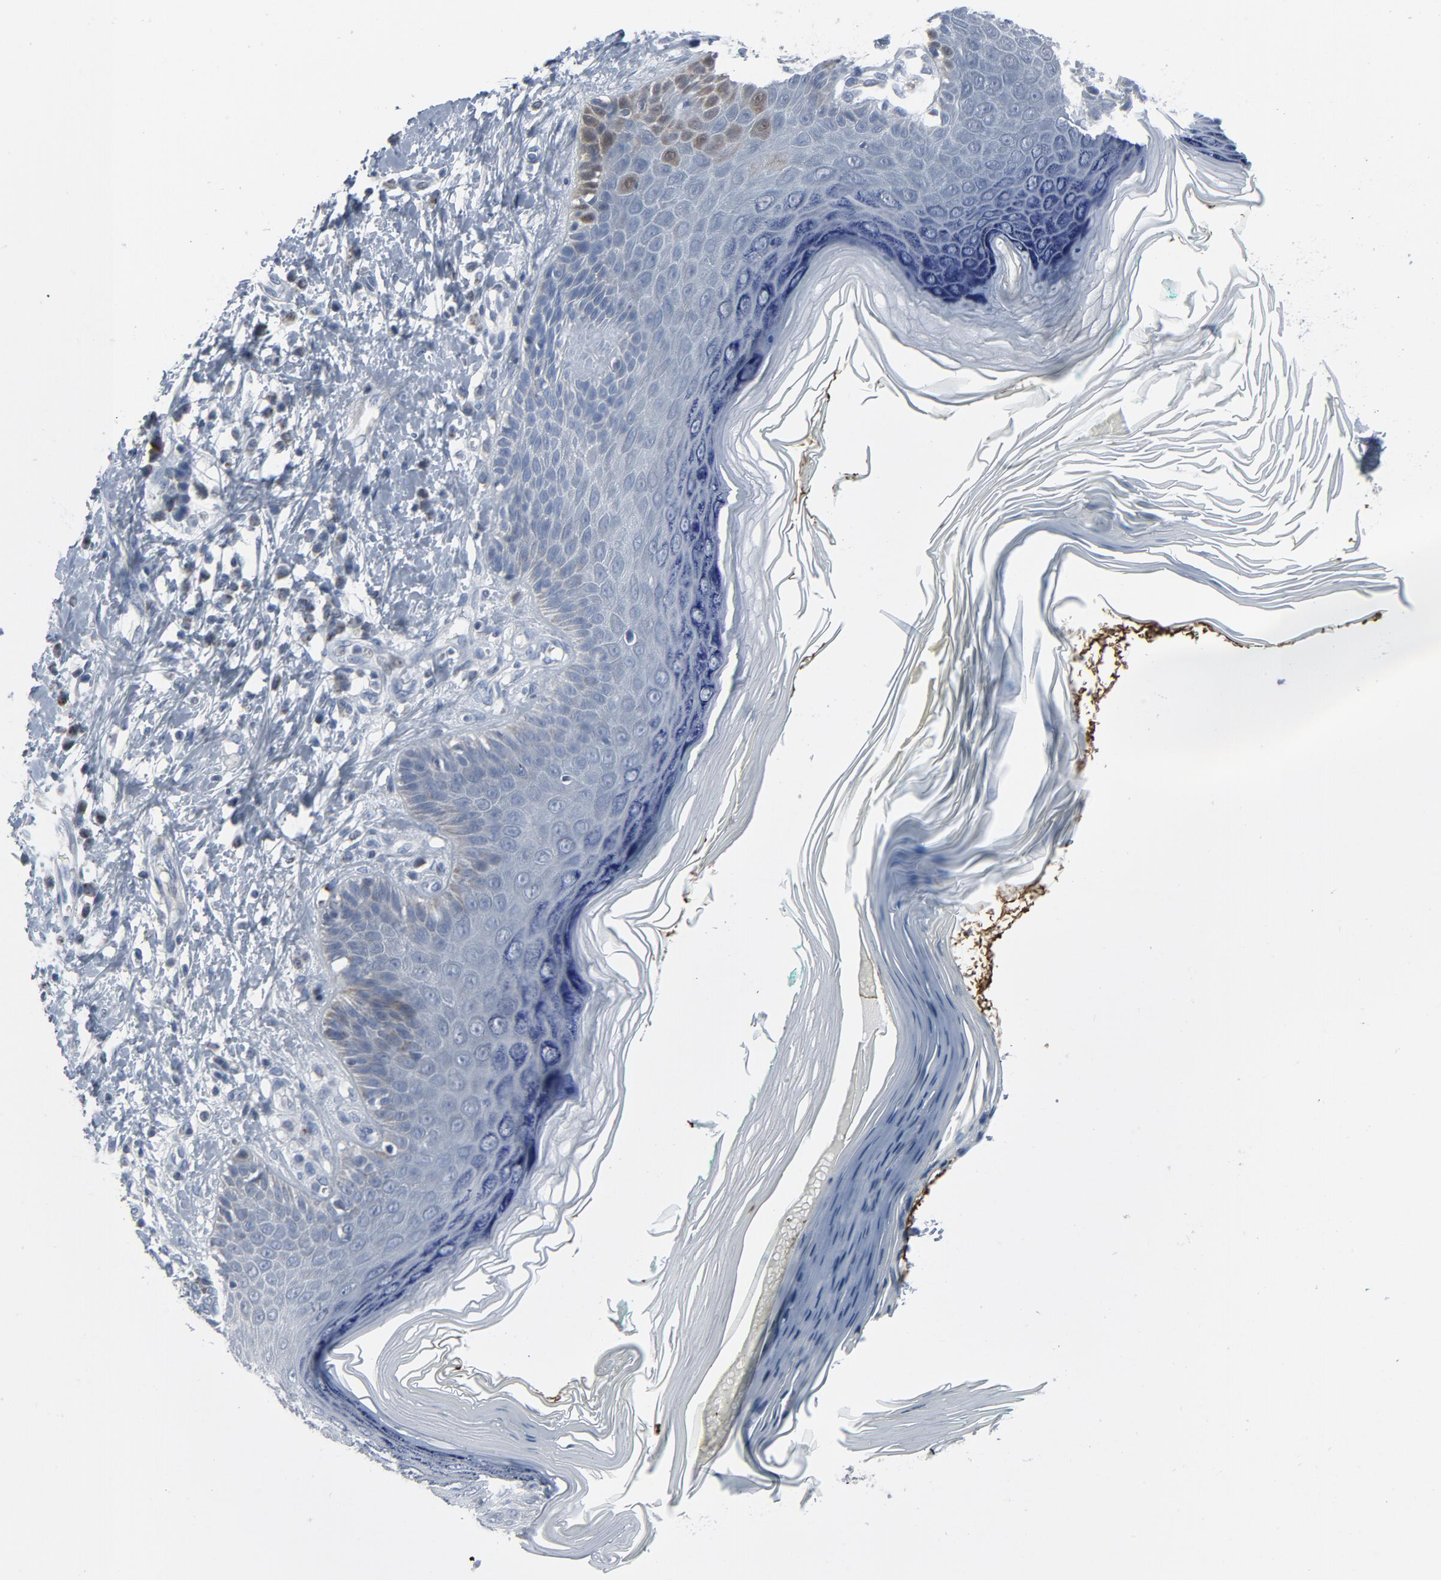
{"staining": {"intensity": "negative", "quantity": "none", "location": "none"}, "tissue": "skin cancer", "cell_type": "Tumor cells", "image_type": "cancer", "snomed": [{"axis": "morphology", "description": "Normal tissue, NOS"}, {"axis": "morphology", "description": "Basal cell carcinoma"}, {"axis": "topography", "description": "Skin"}], "caption": "Tumor cells are negative for protein expression in human skin cancer (basal cell carcinoma). The staining is performed using DAB (3,3'-diaminobenzidine) brown chromogen with nuclei counter-stained in using hematoxylin.", "gene": "GPX2", "patient": {"sex": "male", "age": 77}}